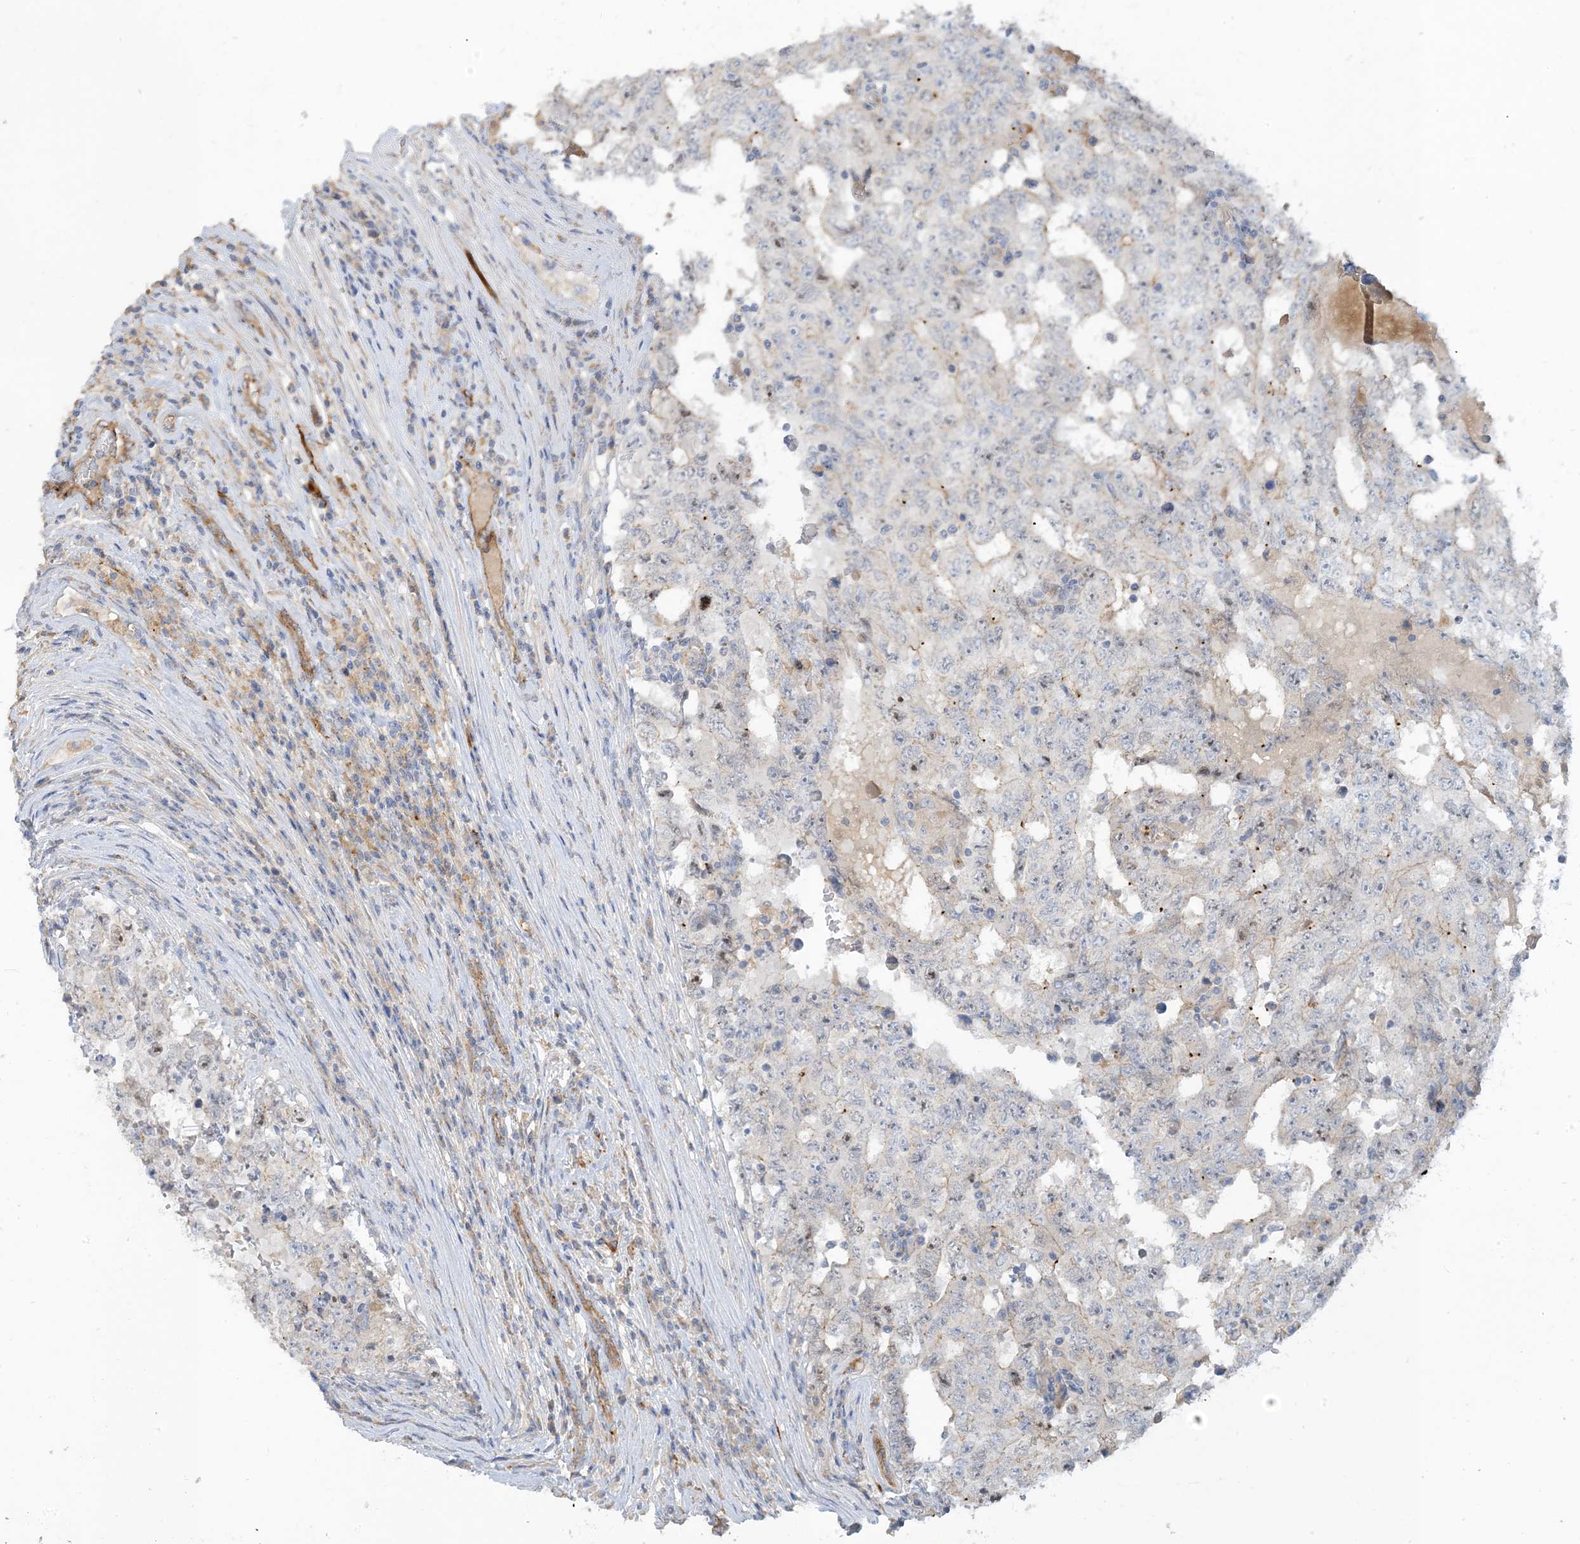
{"staining": {"intensity": "weak", "quantity": "25%-75%", "location": "cytoplasmic/membranous,nuclear"}, "tissue": "testis cancer", "cell_type": "Tumor cells", "image_type": "cancer", "snomed": [{"axis": "morphology", "description": "Carcinoma, Embryonal, NOS"}, {"axis": "topography", "description": "Testis"}], "caption": "Tumor cells reveal weak cytoplasmic/membranous and nuclear expression in approximately 25%-75% of cells in testis cancer.", "gene": "PEAR1", "patient": {"sex": "male", "age": 26}}